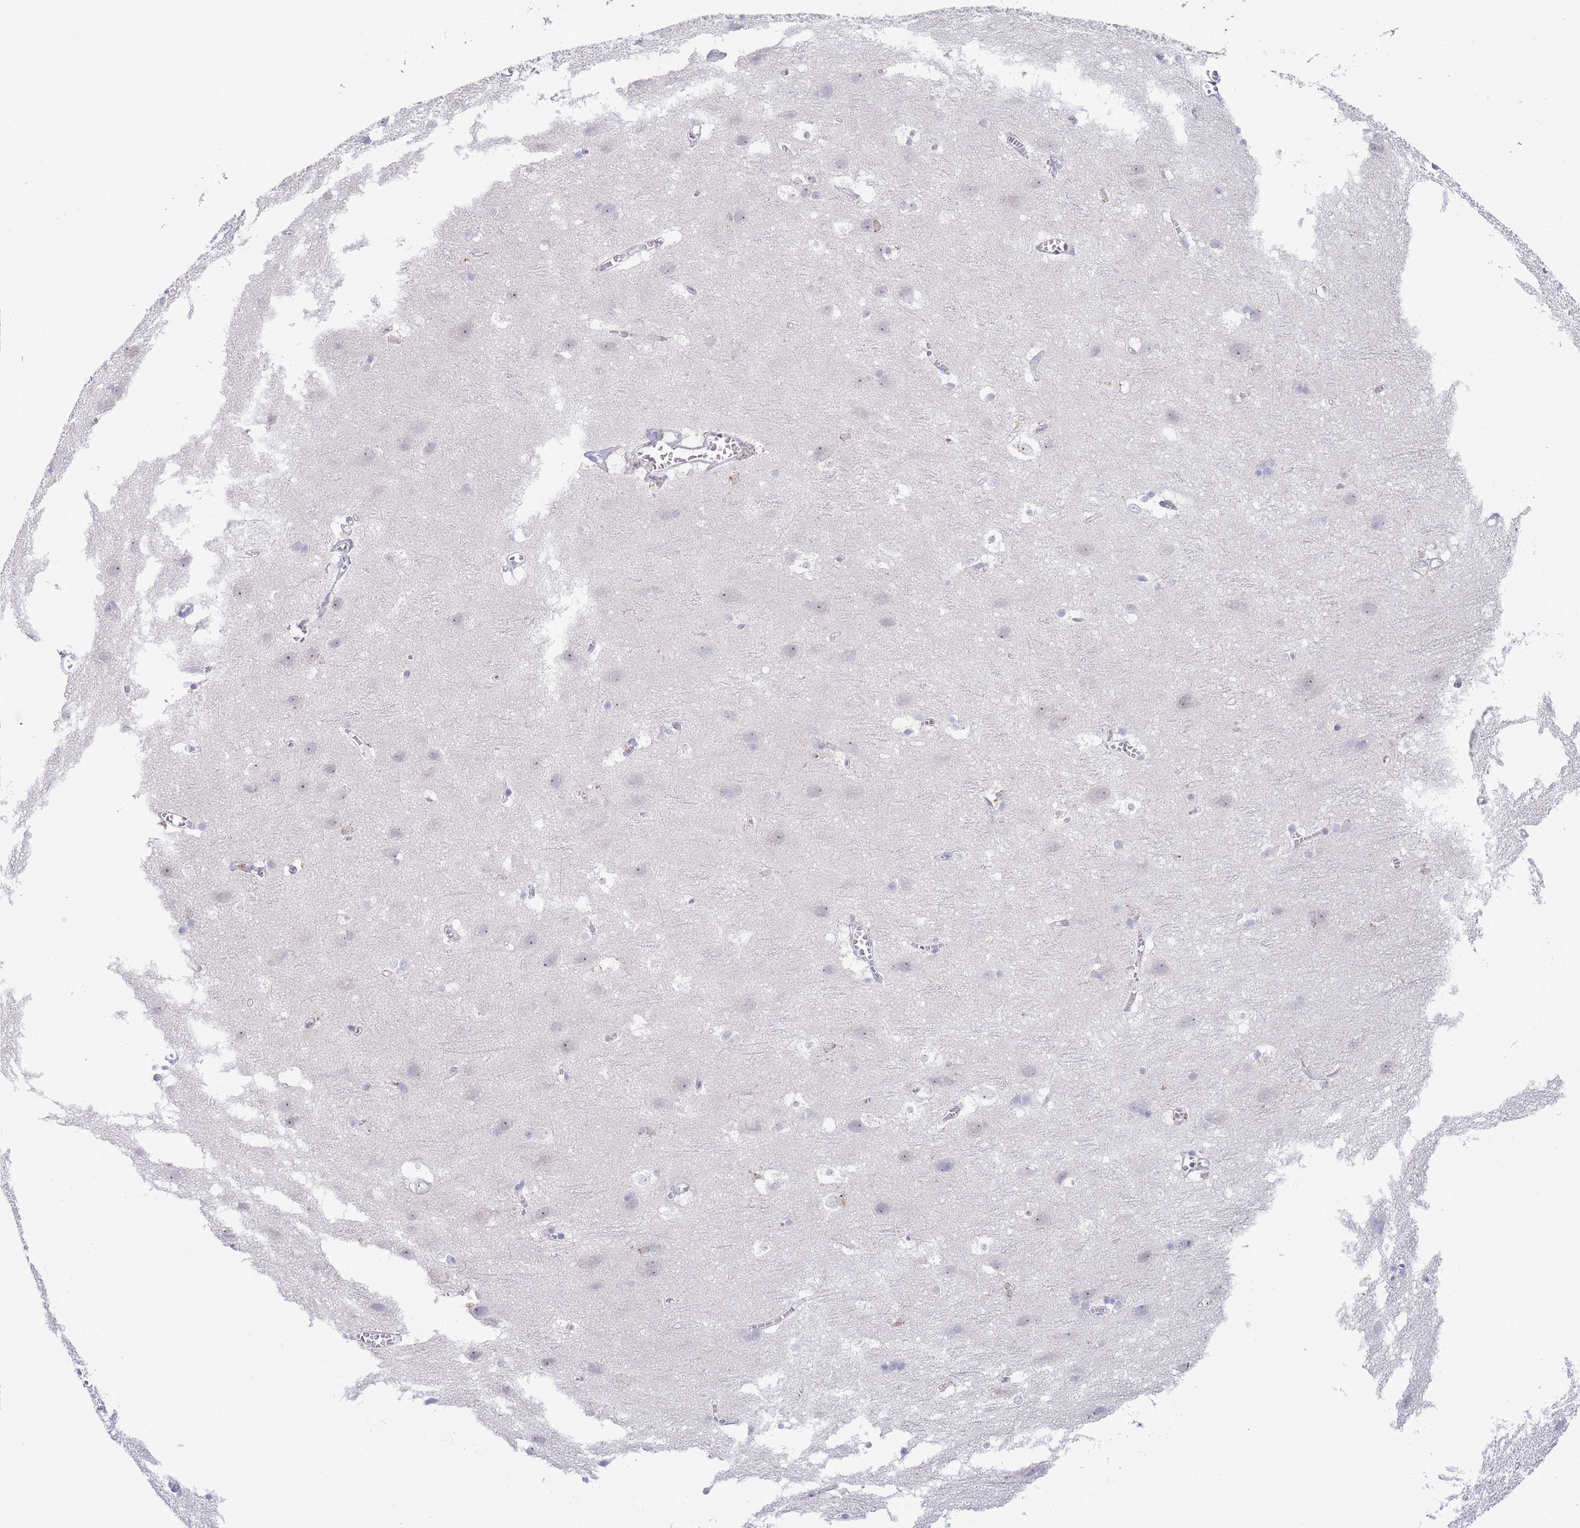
{"staining": {"intensity": "weak", "quantity": "<25%", "location": "cytoplasmic/membranous"}, "tissue": "cerebral cortex", "cell_type": "Endothelial cells", "image_type": "normal", "snomed": [{"axis": "morphology", "description": "Normal tissue, NOS"}, {"axis": "topography", "description": "Cerebral cortex"}], "caption": "Micrograph shows no significant protein staining in endothelial cells of benign cerebral cortex. The staining was performed using DAB to visualize the protein expression in brown, while the nuclei were stained in blue with hematoxylin (Magnification: 20x).", "gene": "LPXN", "patient": {"sex": "male", "age": 54}}